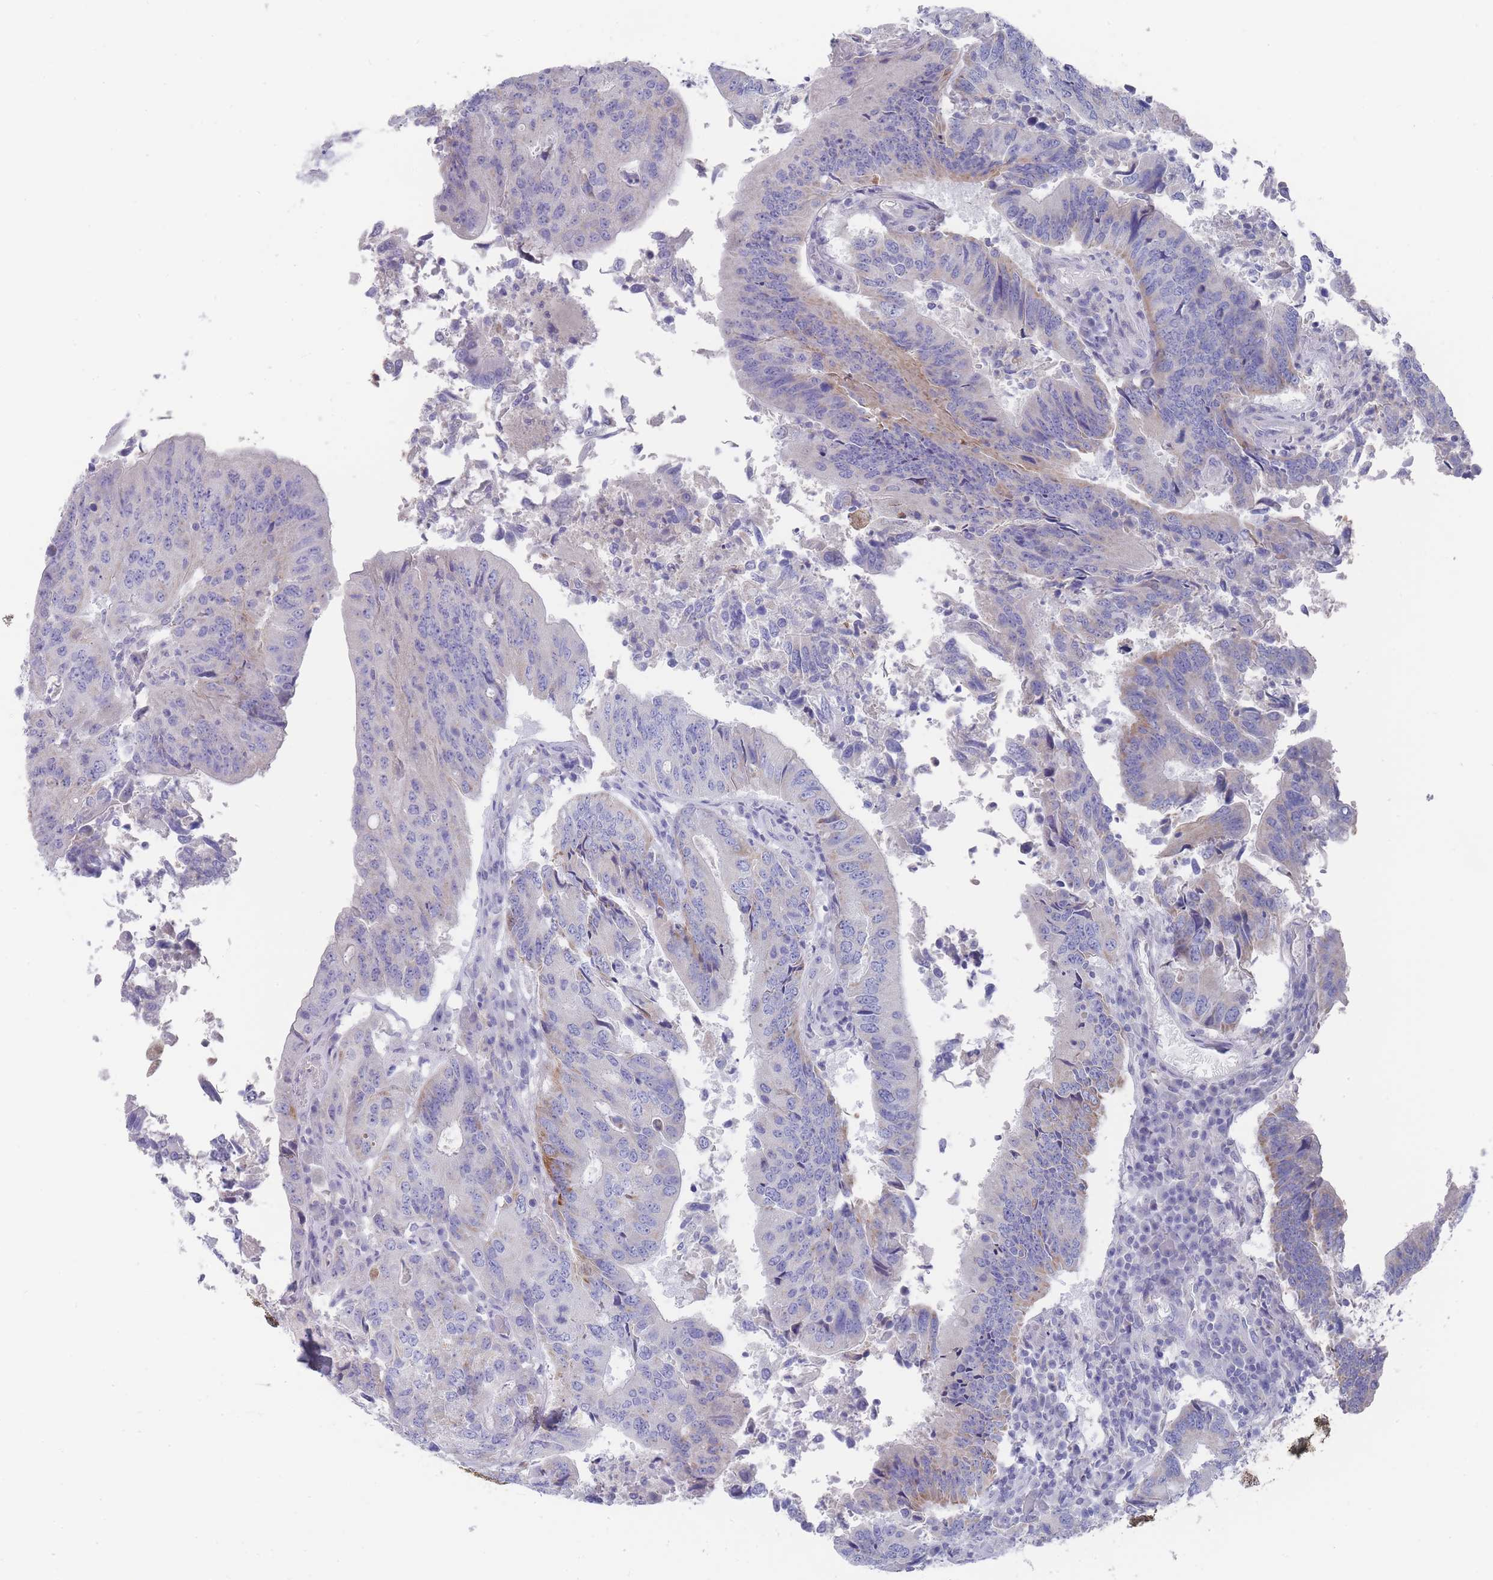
{"staining": {"intensity": "negative", "quantity": "none", "location": "none"}, "tissue": "colorectal cancer", "cell_type": "Tumor cells", "image_type": "cancer", "snomed": [{"axis": "morphology", "description": "Adenocarcinoma, NOS"}, {"axis": "topography", "description": "Colon"}], "caption": "Micrograph shows no protein positivity in tumor cells of colorectal cancer (adenocarcinoma) tissue. (DAB (3,3'-diaminobenzidine) immunohistochemistry with hematoxylin counter stain).", "gene": "SCCPDH", "patient": {"sex": "female", "age": 67}}